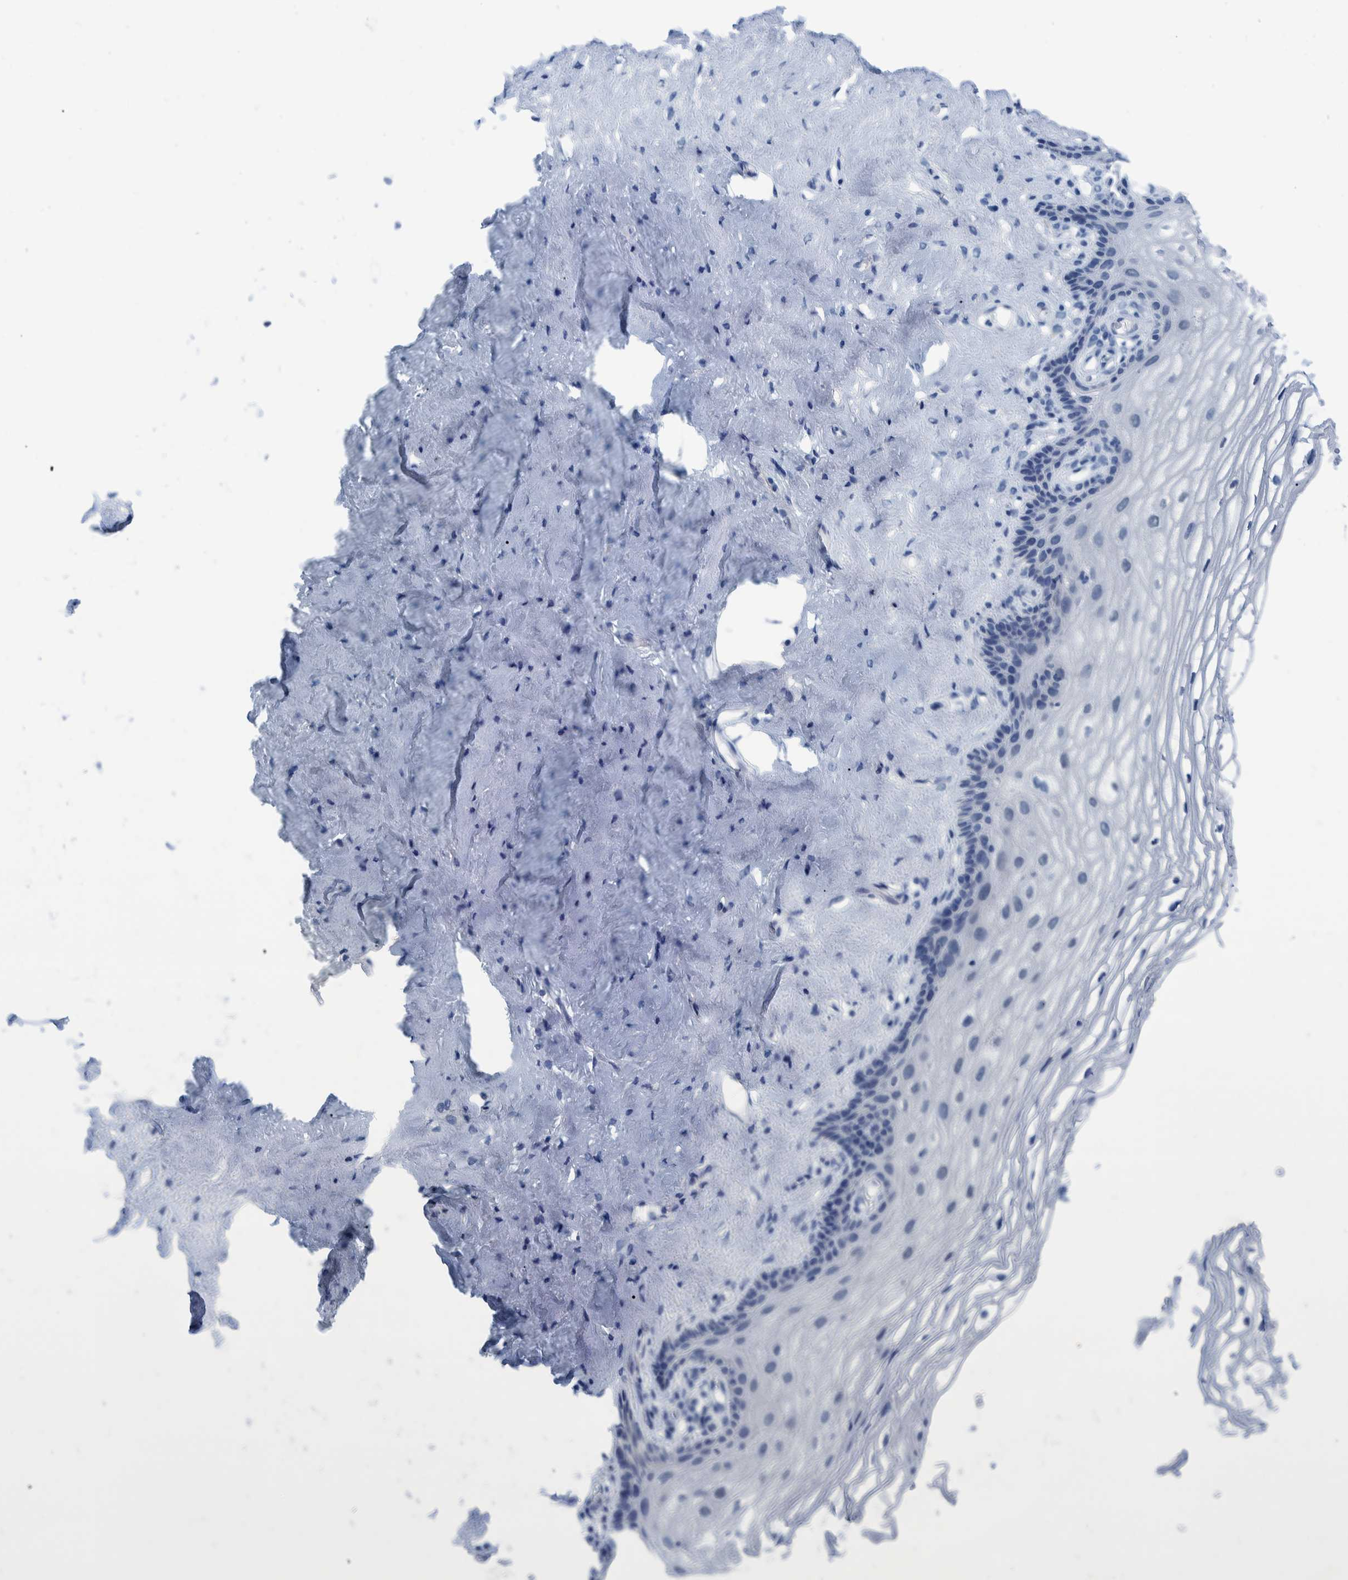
{"staining": {"intensity": "negative", "quantity": "none", "location": "none"}, "tissue": "vagina", "cell_type": "Squamous epithelial cells", "image_type": "normal", "snomed": [{"axis": "morphology", "description": "Normal tissue, NOS"}, {"axis": "morphology", "description": "Adenocarcinoma, NOS"}, {"axis": "topography", "description": "Rectum"}, {"axis": "topography", "description": "Vagina"}], "caption": "Immunohistochemical staining of unremarkable human vagina demonstrates no significant positivity in squamous epithelial cells. Nuclei are stained in blue.", "gene": "IDO1", "patient": {"sex": "female", "age": 71}}